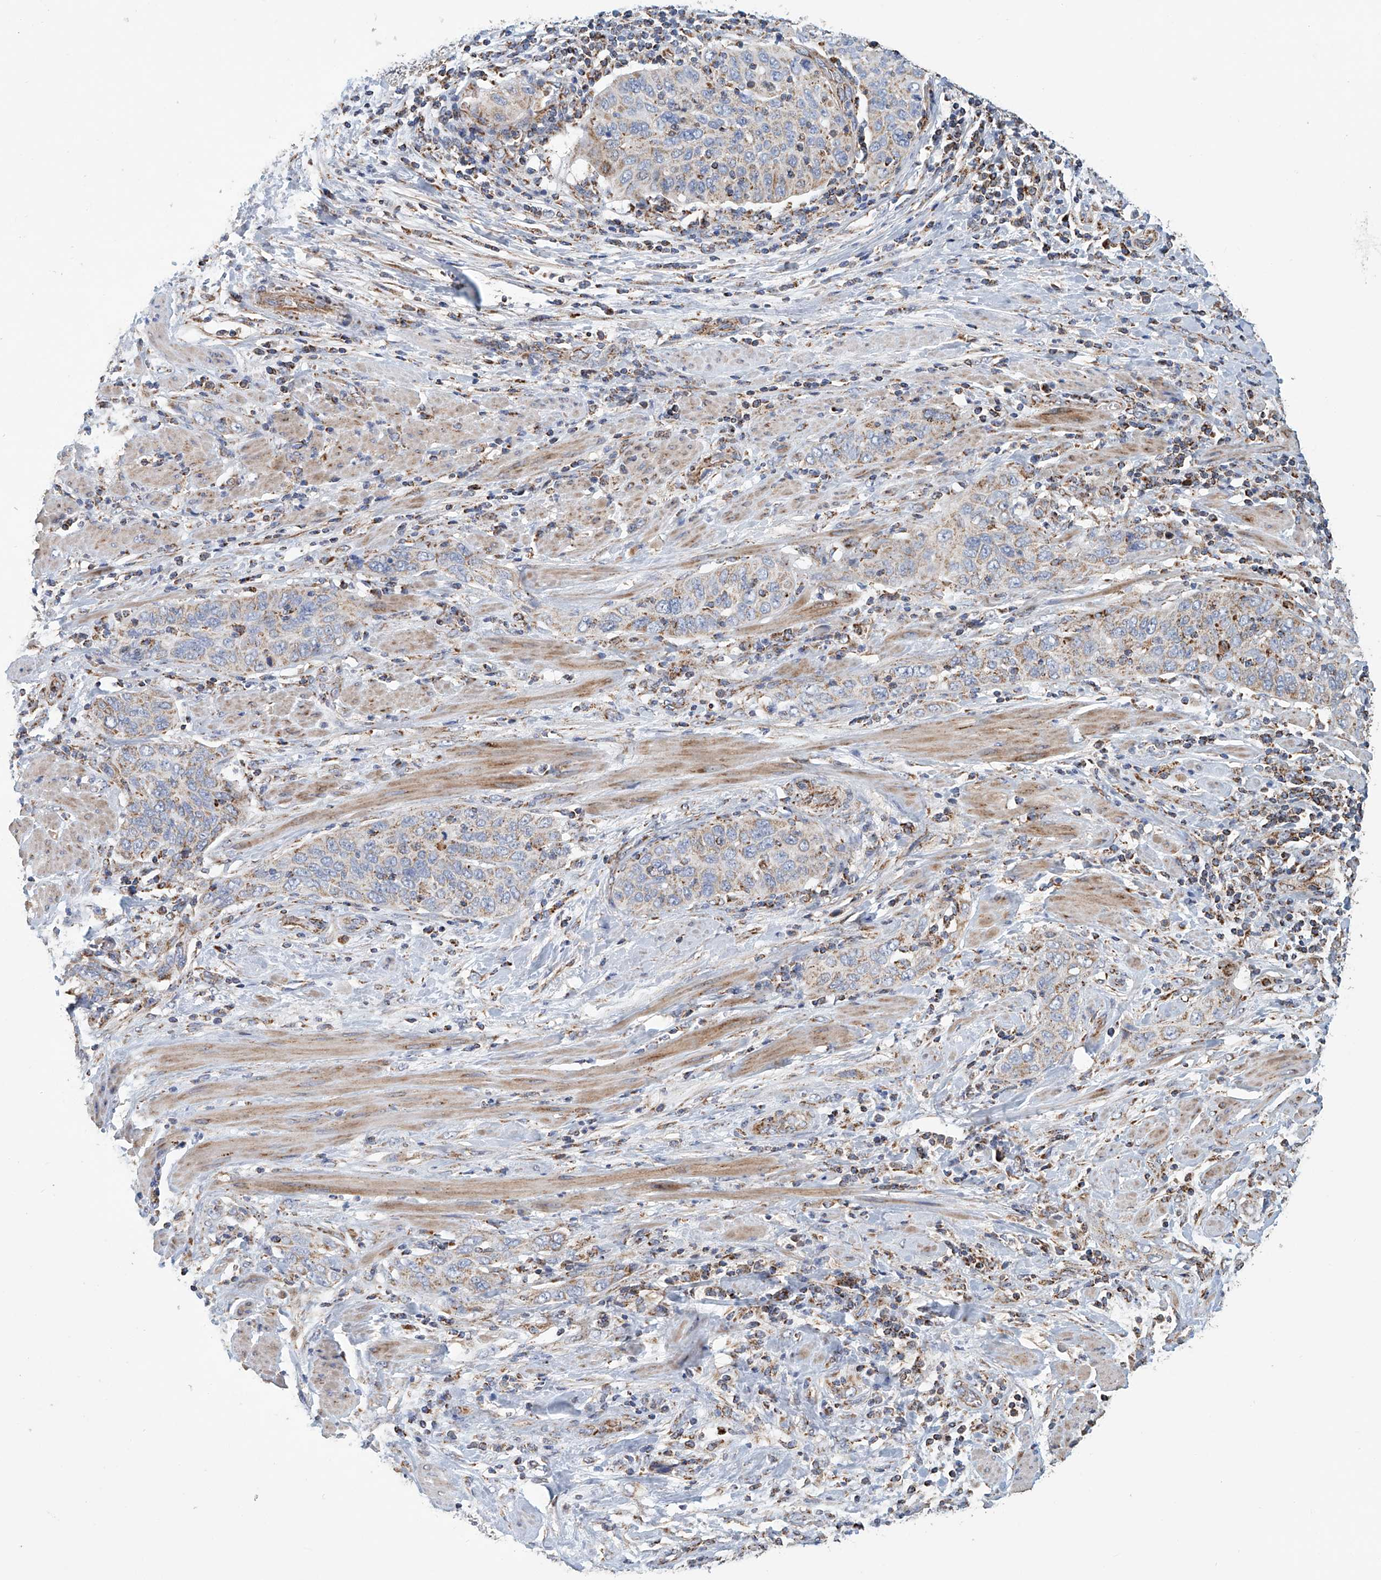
{"staining": {"intensity": "weak", "quantity": "25%-75%", "location": "cytoplasmic/membranous"}, "tissue": "cervical cancer", "cell_type": "Tumor cells", "image_type": "cancer", "snomed": [{"axis": "morphology", "description": "Squamous cell carcinoma, NOS"}, {"axis": "topography", "description": "Cervix"}], "caption": "Human squamous cell carcinoma (cervical) stained for a protein (brown) shows weak cytoplasmic/membranous positive staining in approximately 25%-75% of tumor cells.", "gene": "MCL1", "patient": {"sex": "female", "age": 60}}